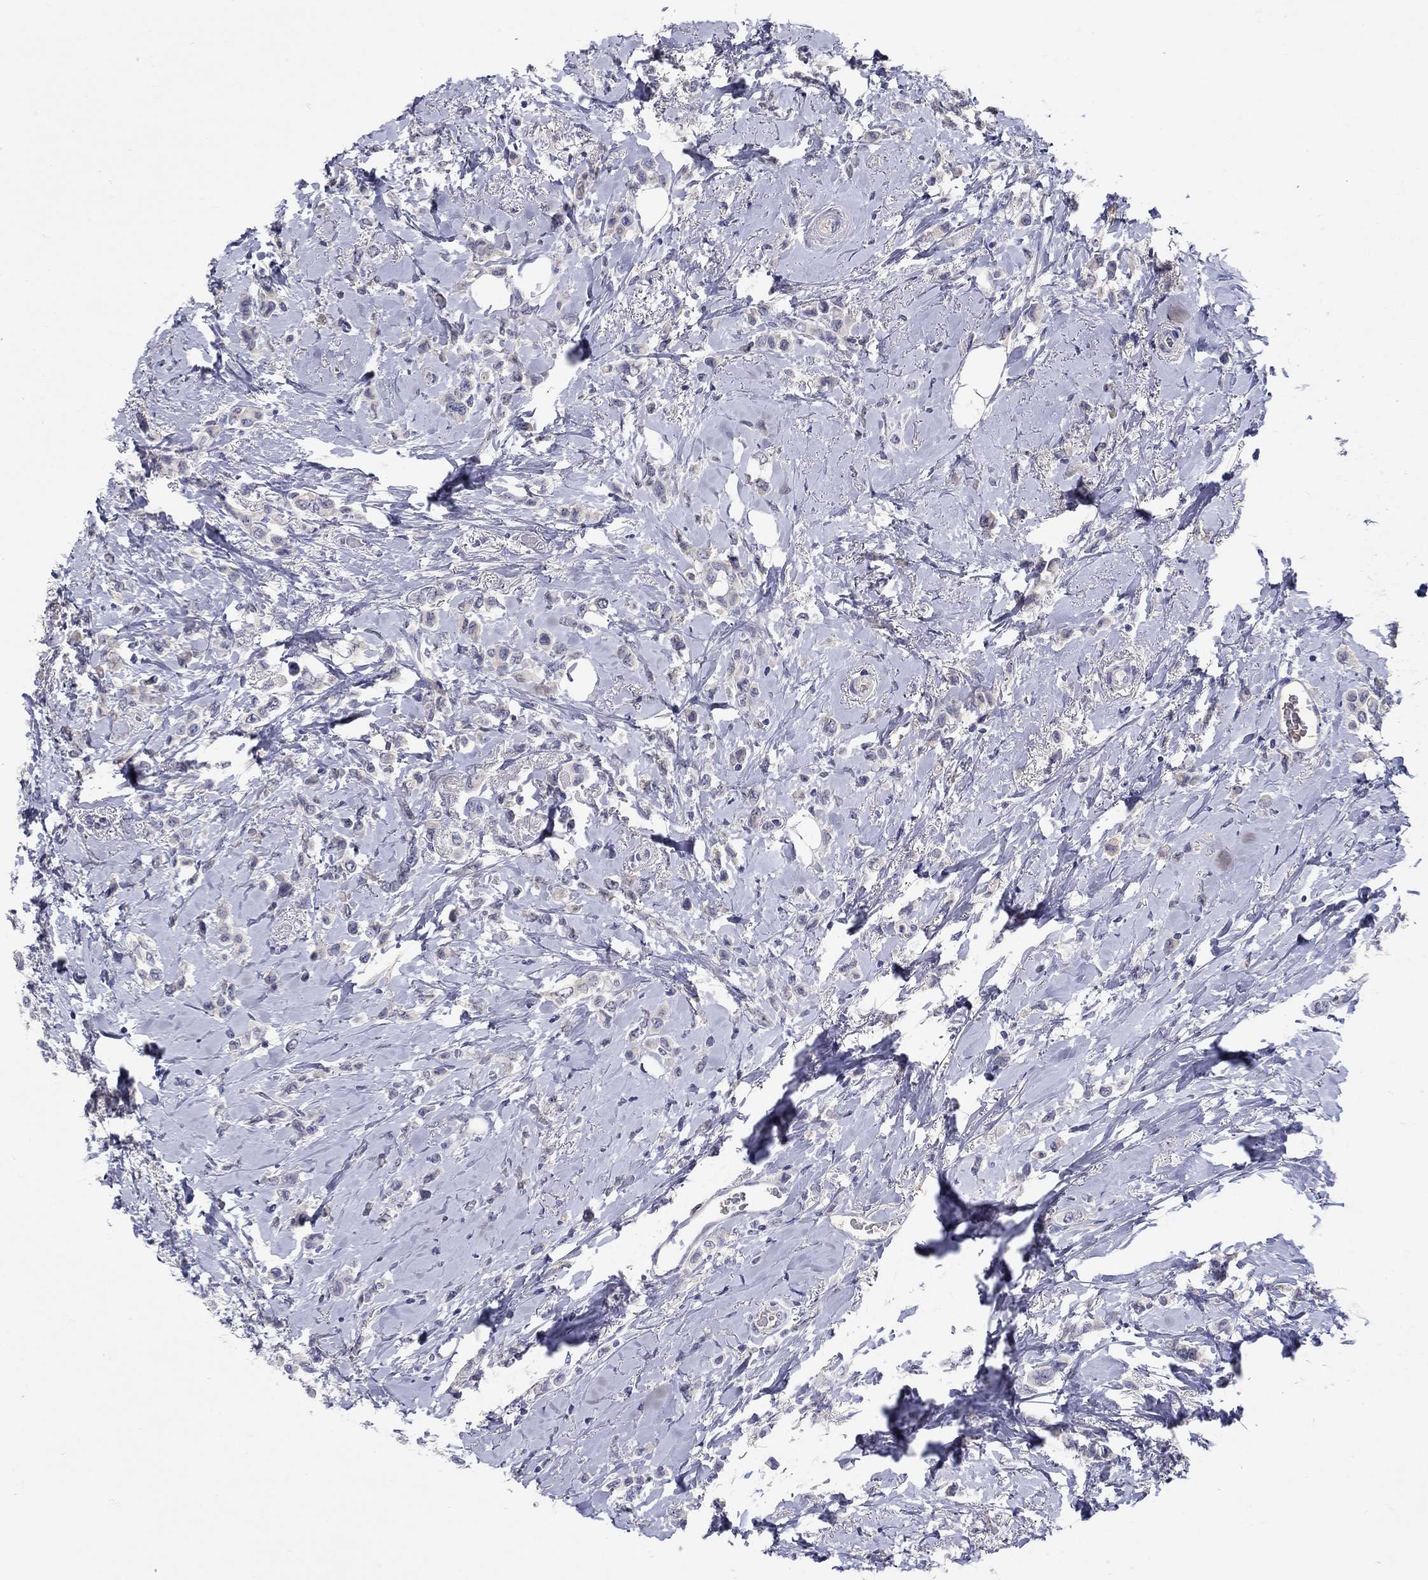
{"staining": {"intensity": "negative", "quantity": "none", "location": "none"}, "tissue": "breast cancer", "cell_type": "Tumor cells", "image_type": "cancer", "snomed": [{"axis": "morphology", "description": "Lobular carcinoma"}, {"axis": "topography", "description": "Breast"}], "caption": "Immunohistochemical staining of breast cancer (lobular carcinoma) exhibits no significant expression in tumor cells.", "gene": "SLC30A3", "patient": {"sex": "female", "age": 66}}